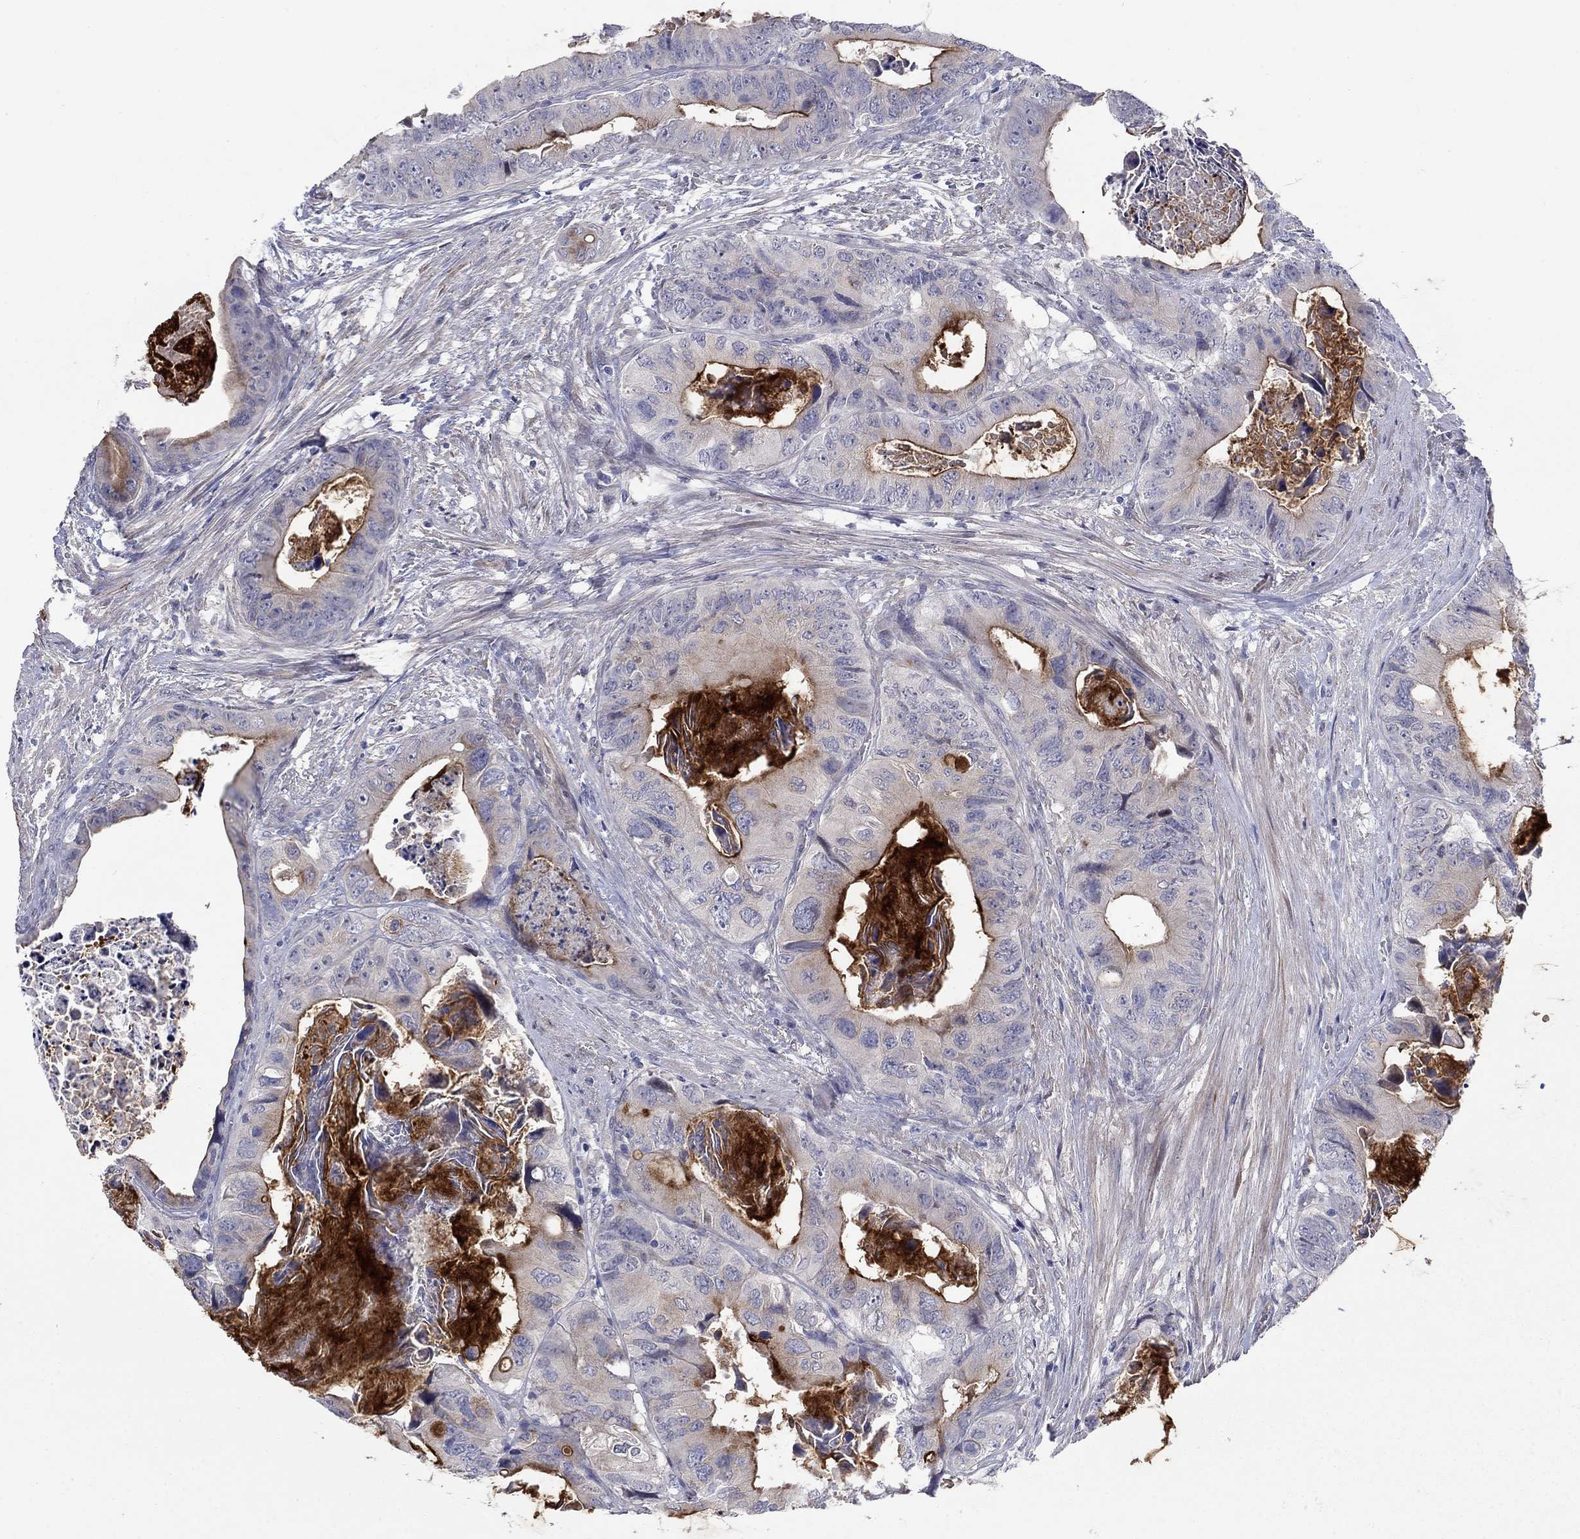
{"staining": {"intensity": "strong", "quantity": "<25%", "location": "cytoplasmic/membranous"}, "tissue": "colorectal cancer", "cell_type": "Tumor cells", "image_type": "cancer", "snomed": [{"axis": "morphology", "description": "Adenocarcinoma, NOS"}, {"axis": "topography", "description": "Rectum"}], "caption": "A brown stain shows strong cytoplasmic/membranous positivity of a protein in adenocarcinoma (colorectal) tumor cells.", "gene": "SLC1A1", "patient": {"sex": "male", "age": 64}}